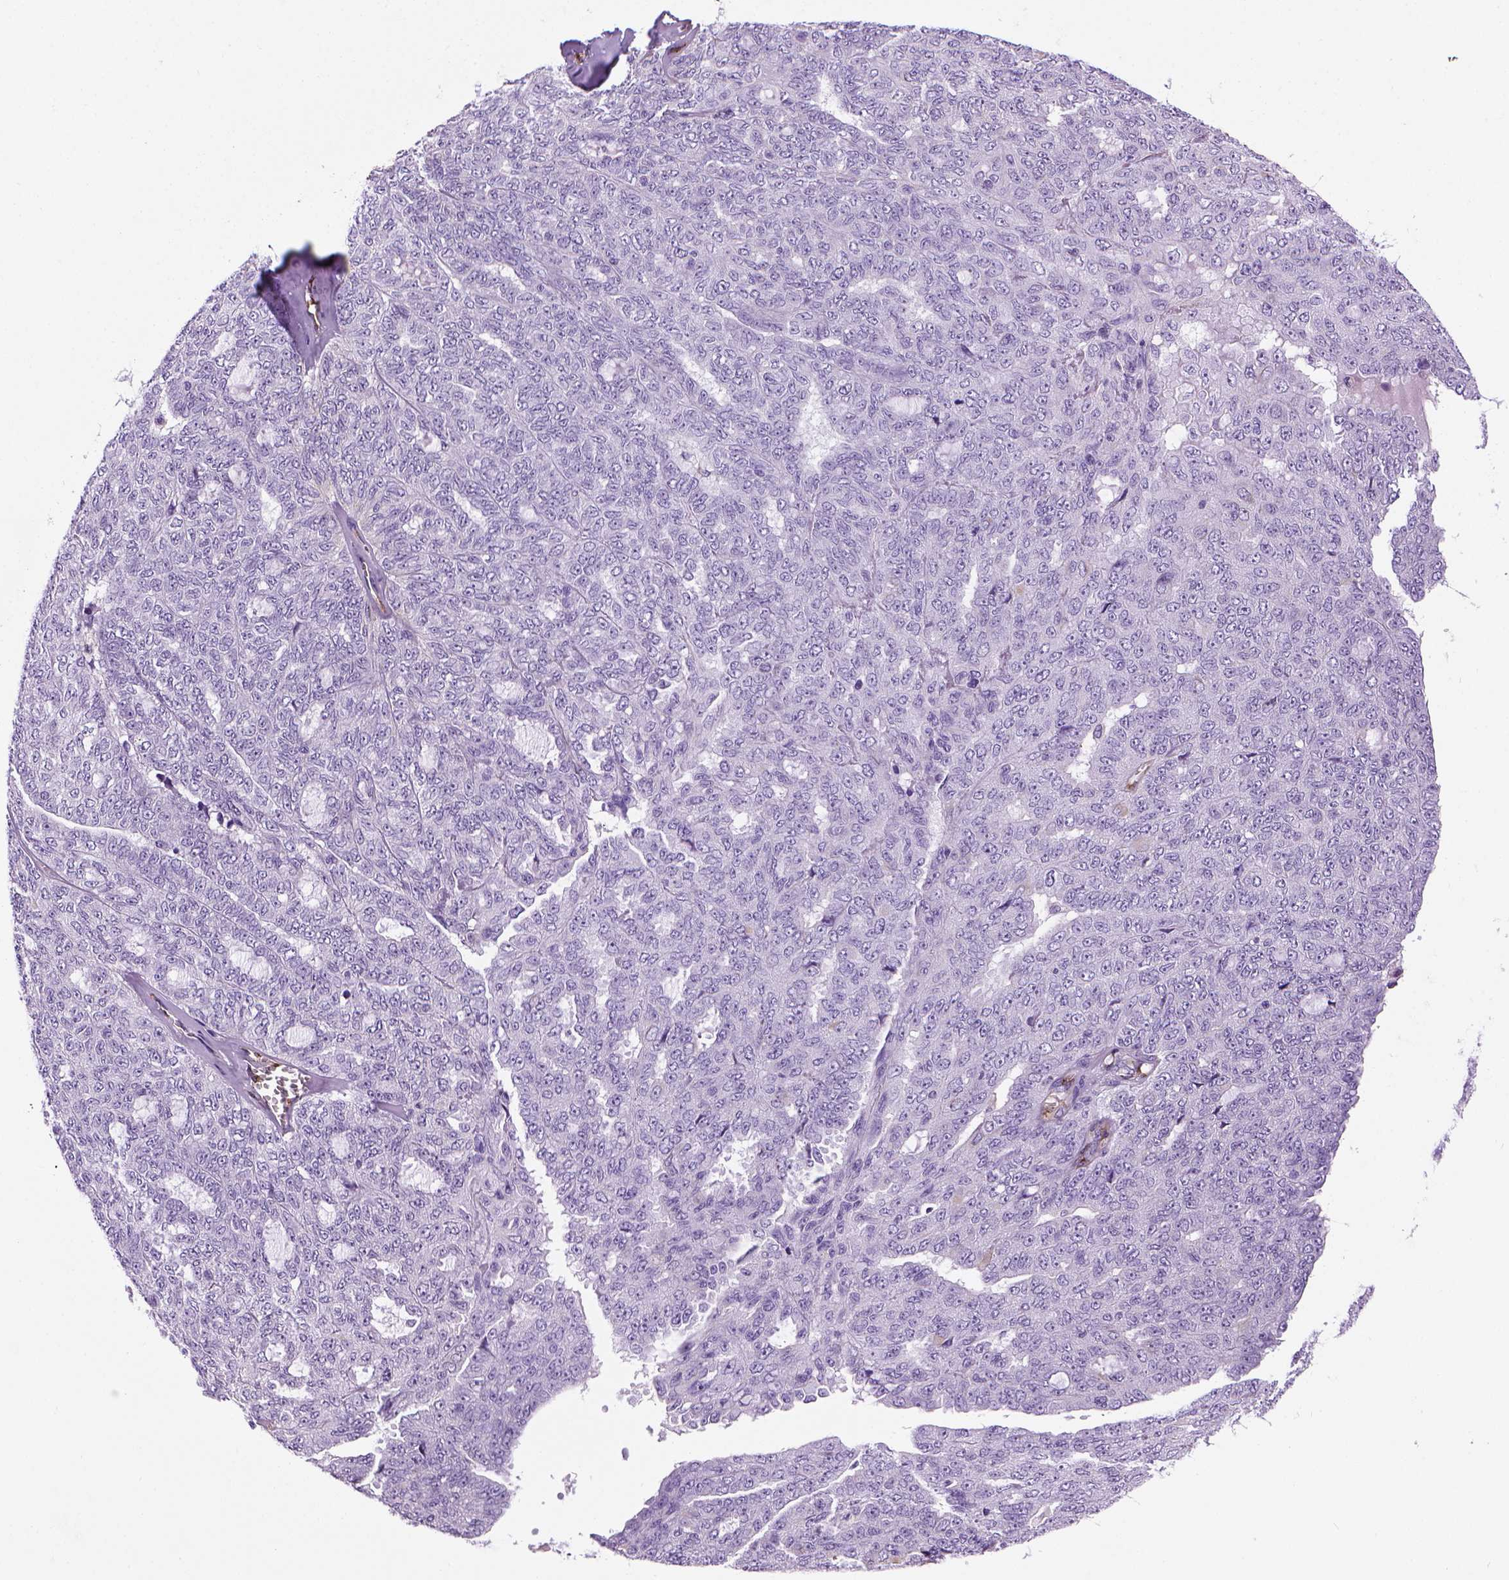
{"staining": {"intensity": "negative", "quantity": "none", "location": "none"}, "tissue": "ovarian cancer", "cell_type": "Tumor cells", "image_type": "cancer", "snomed": [{"axis": "morphology", "description": "Cystadenocarcinoma, serous, NOS"}, {"axis": "topography", "description": "Ovary"}], "caption": "High magnification brightfield microscopy of serous cystadenocarcinoma (ovarian) stained with DAB (3,3'-diaminobenzidine) (brown) and counterstained with hematoxylin (blue): tumor cells show no significant expression.", "gene": "VWF", "patient": {"sex": "female", "age": 71}}